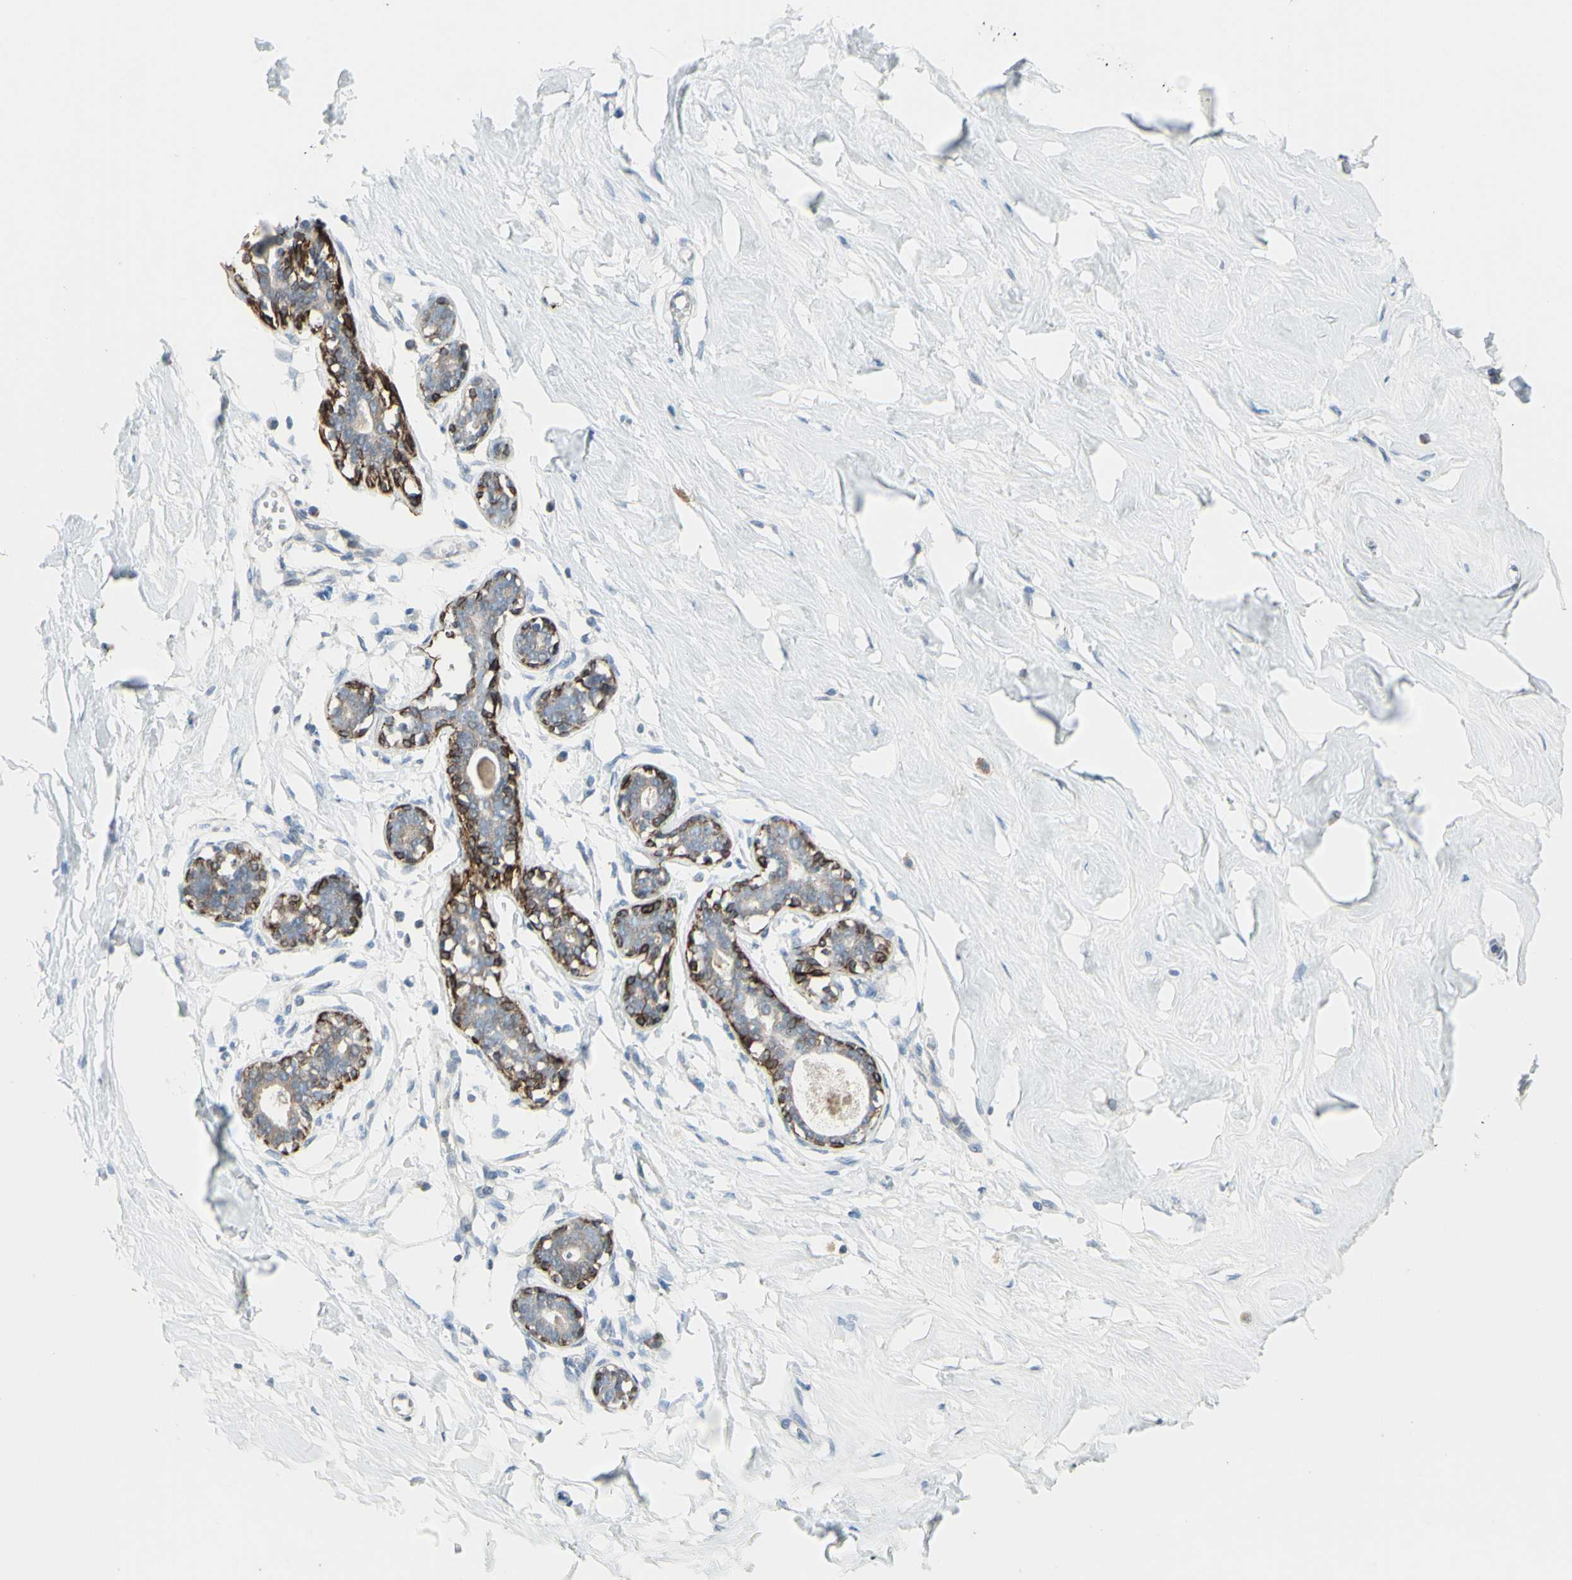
{"staining": {"intensity": "negative", "quantity": "none", "location": "none"}, "tissue": "breast", "cell_type": "Adipocytes", "image_type": "normal", "snomed": [{"axis": "morphology", "description": "Normal tissue, NOS"}, {"axis": "topography", "description": "Breast"}], "caption": "This is an immunohistochemistry histopathology image of unremarkable human breast. There is no expression in adipocytes.", "gene": "FAM171B", "patient": {"sex": "female", "age": 23}}